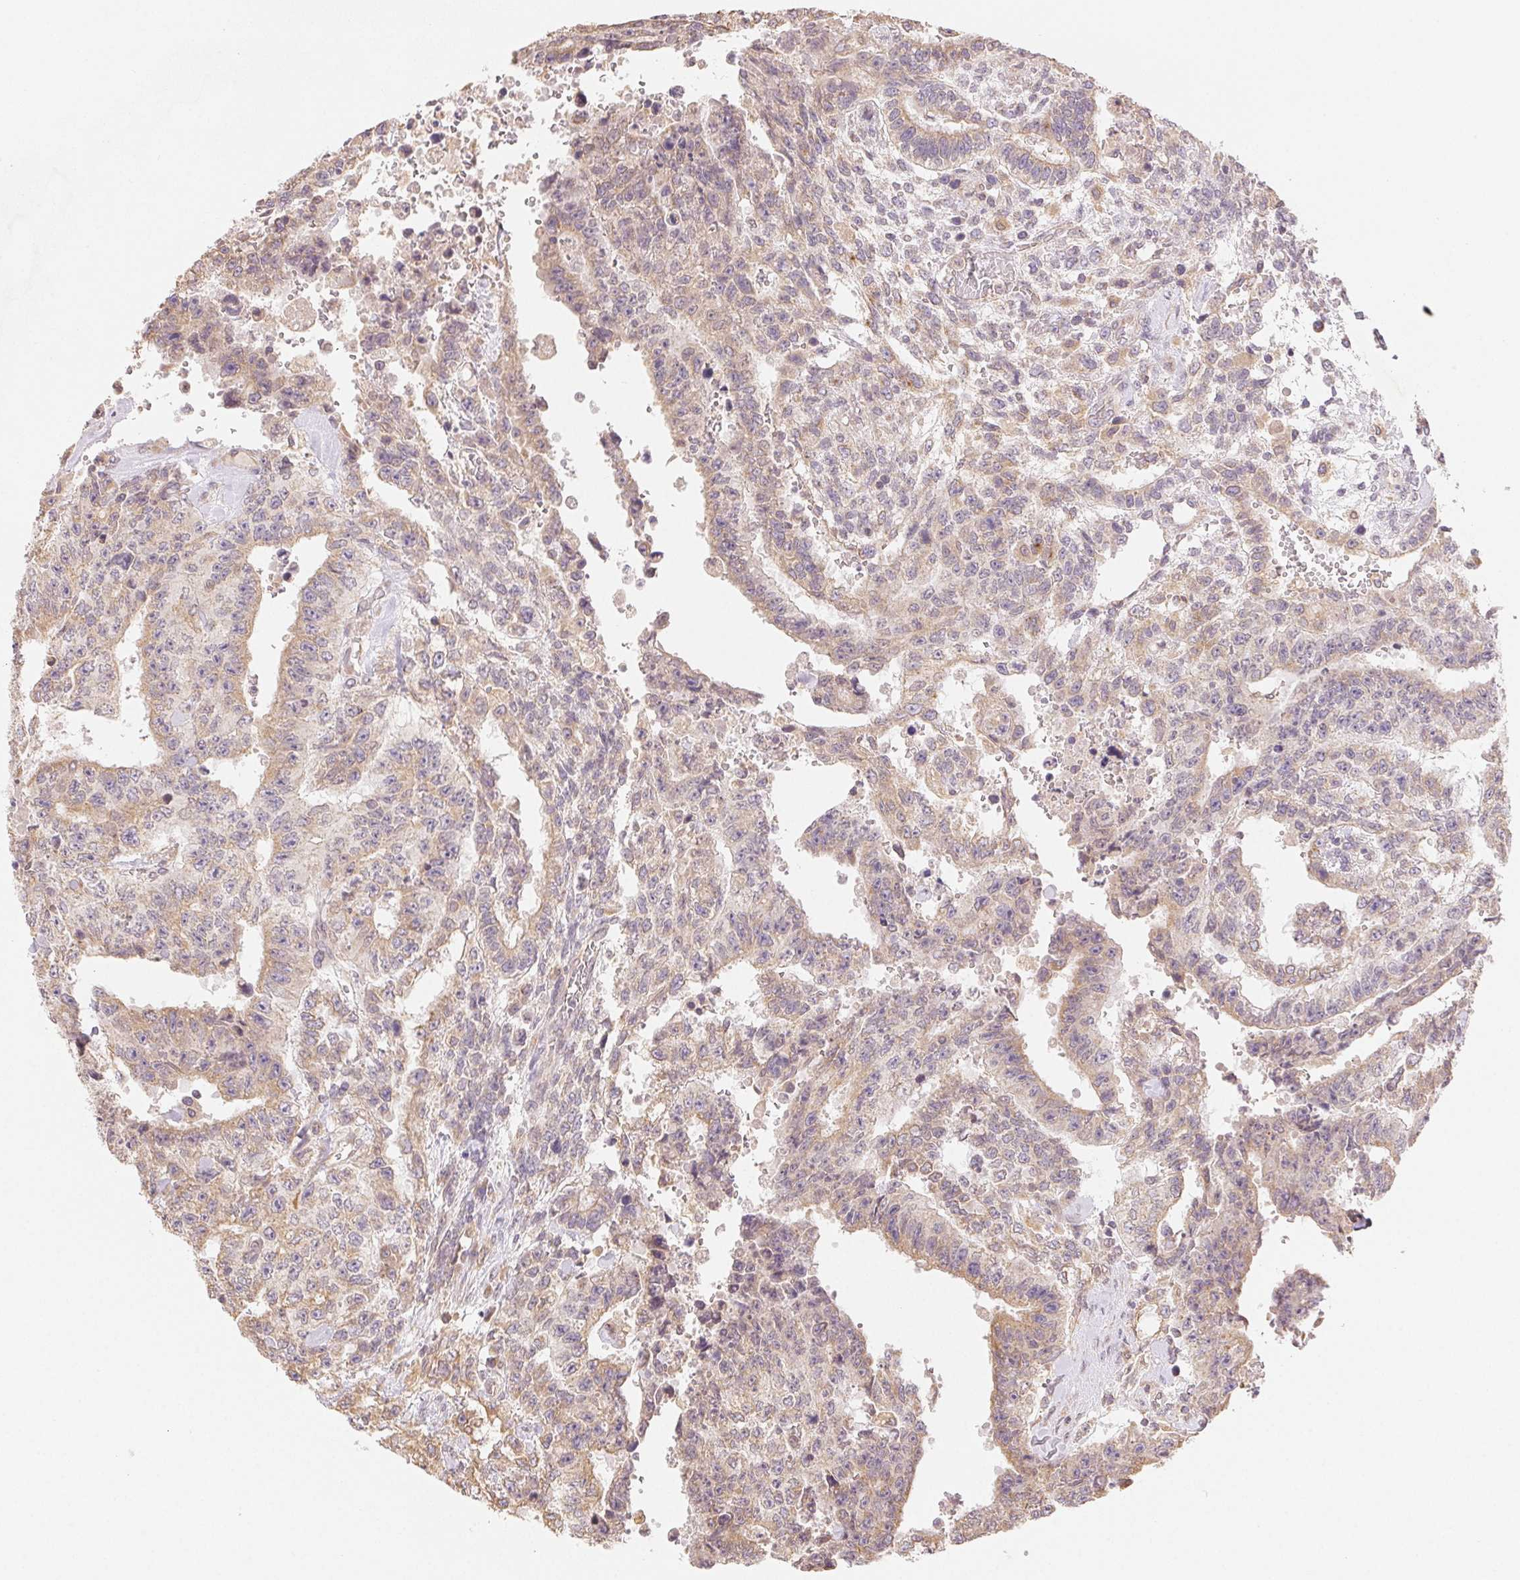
{"staining": {"intensity": "weak", "quantity": ">75%", "location": "cytoplasmic/membranous"}, "tissue": "testis cancer", "cell_type": "Tumor cells", "image_type": "cancer", "snomed": [{"axis": "morphology", "description": "Carcinoma, Embryonal, NOS"}, {"axis": "topography", "description": "Testis"}], "caption": "Protein staining of testis embryonal carcinoma tissue exhibits weak cytoplasmic/membranous positivity in approximately >75% of tumor cells.", "gene": "SEZ6L2", "patient": {"sex": "male", "age": 24}}